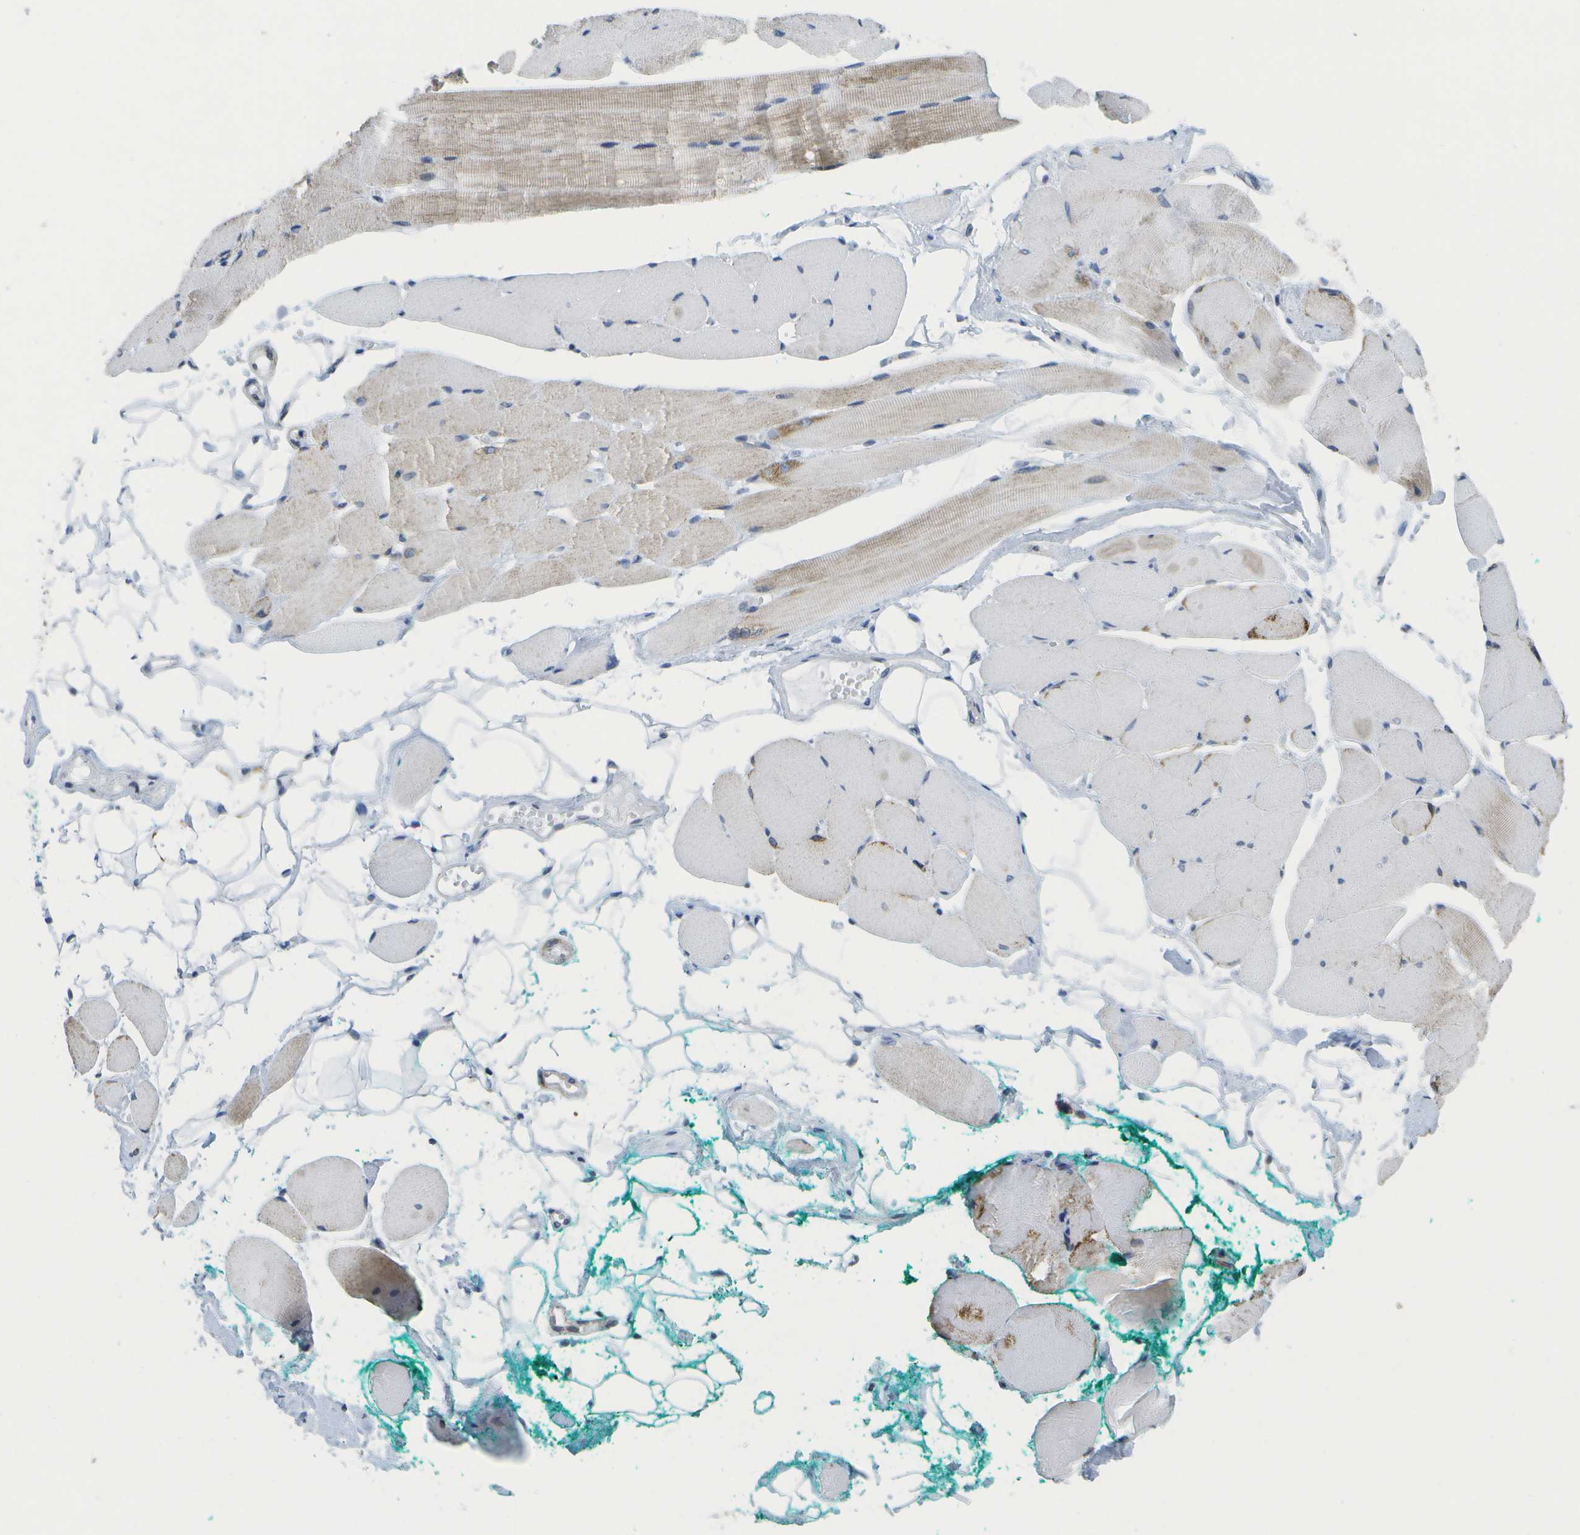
{"staining": {"intensity": "weak", "quantity": "25%-75%", "location": "cytoplasmic/membranous"}, "tissue": "skeletal muscle", "cell_type": "Myocytes", "image_type": "normal", "snomed": [{"axis": "morphology", "description": "Normal tissue, NOS"}, {"axis": "topography", "description": "Skeletal muscle"}, {"axis": "topography", "description": "Peripheral nerve tissue"}], "caption": "The image exhibits a brown stain indicating the presence of a protein in the cytoplasmic/membranous of myocytes in skeletal muscle.", "gene": "TMEM223", "patient": {"sex": "female", "age": 84}}